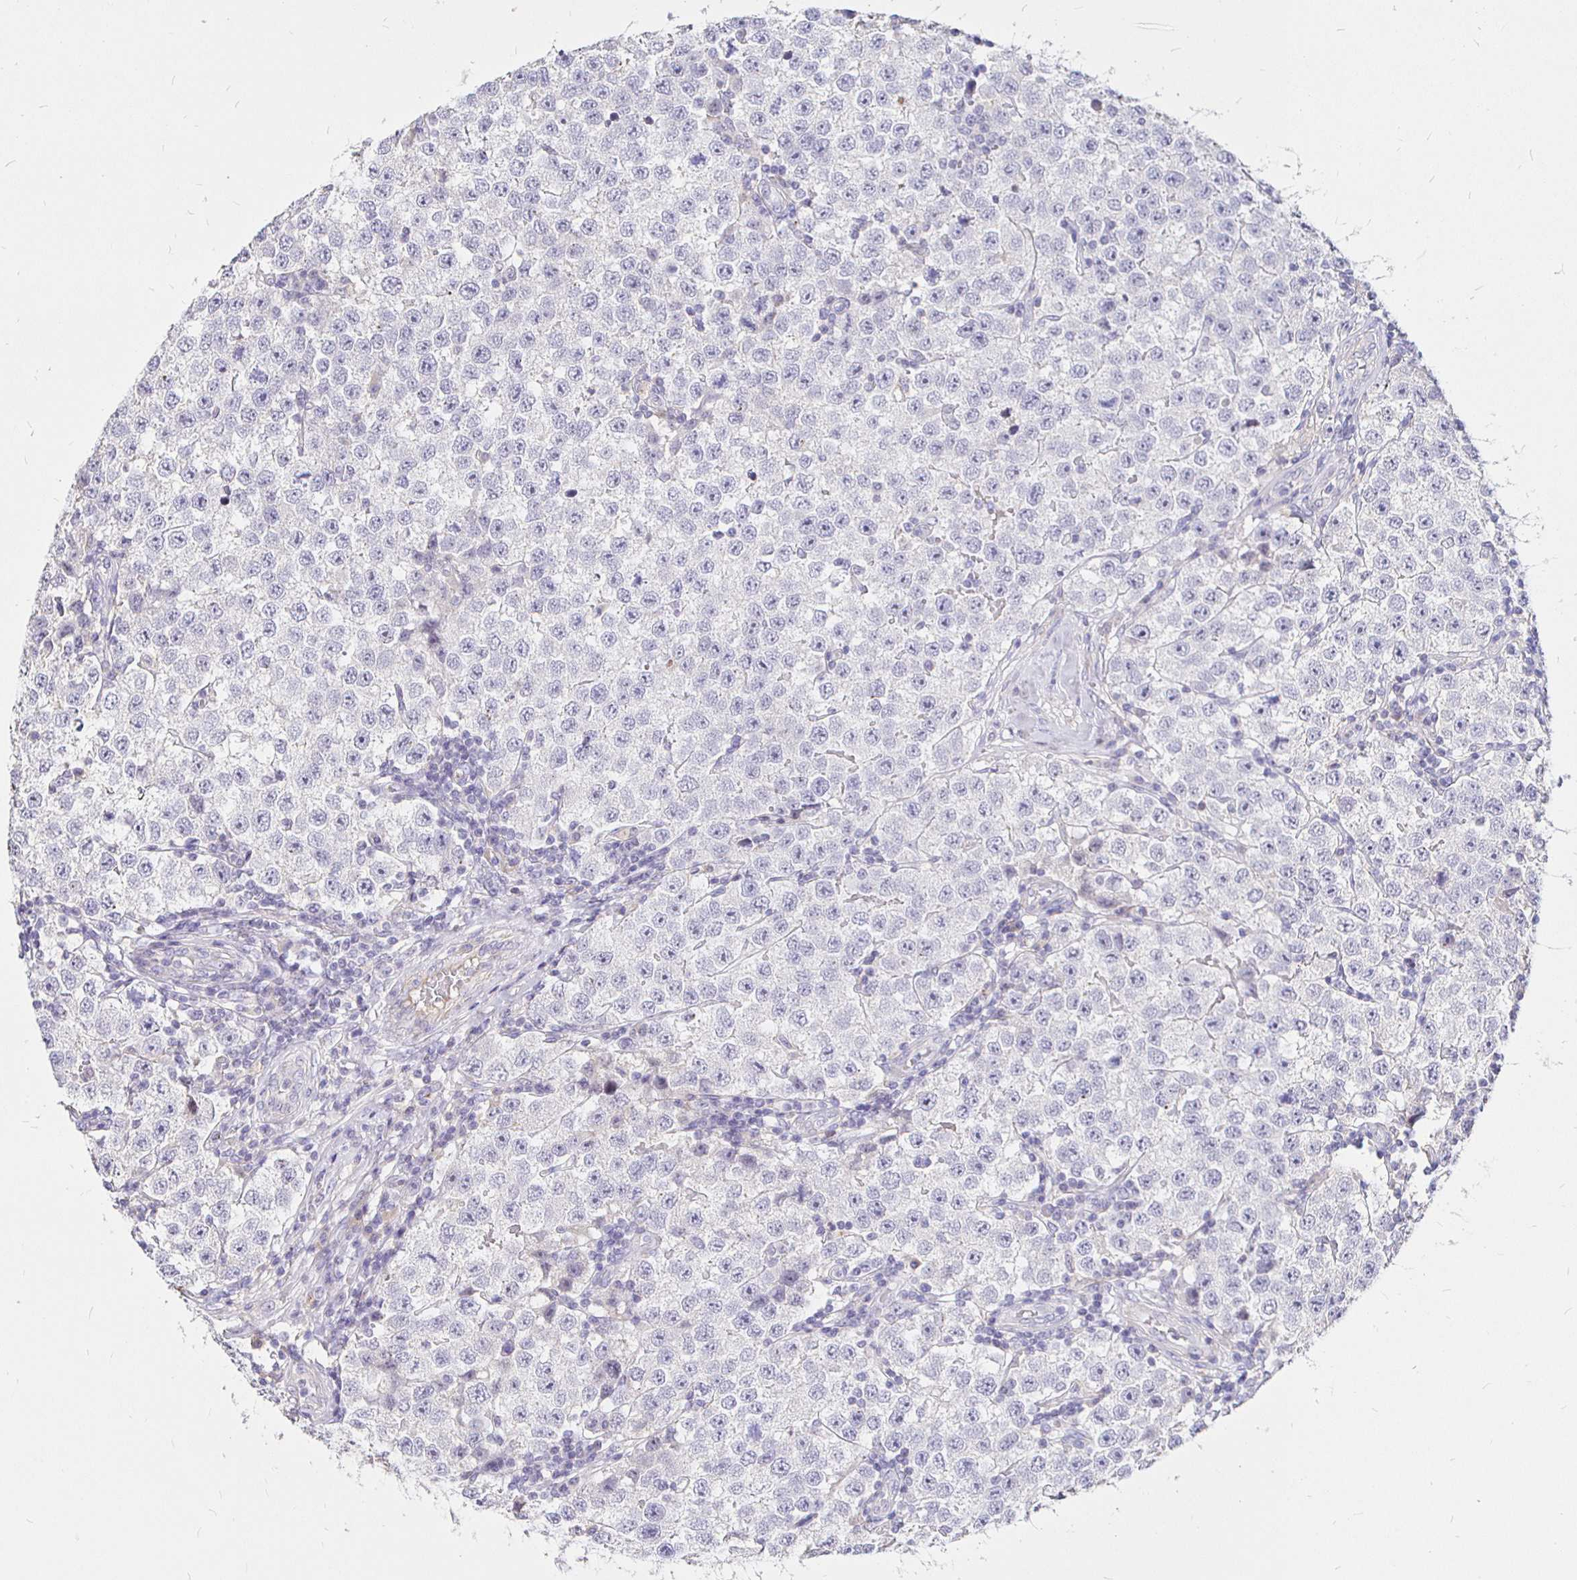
{"staining": {"intensity": "negative", "quantity": "none", "location": "none"}, "tissue": "testis cancer", "cell_type": "Tumor cells", "image_type": "cancer", "snomed": [{"axis": "morphology", "description": "Seminoma, NOS"}, {"axis": "topography", "description": "Testis"}], "caption": "High magnification brightfield microscopy of testis seminoma stained with DAB (3,3'-diaminobenzidine) (brown) and counterstained with hematoxylin (blue): tumor cells show no significant staining.", "gene": "NECAB1", "patient": {"sex": "male", "age": 34}}